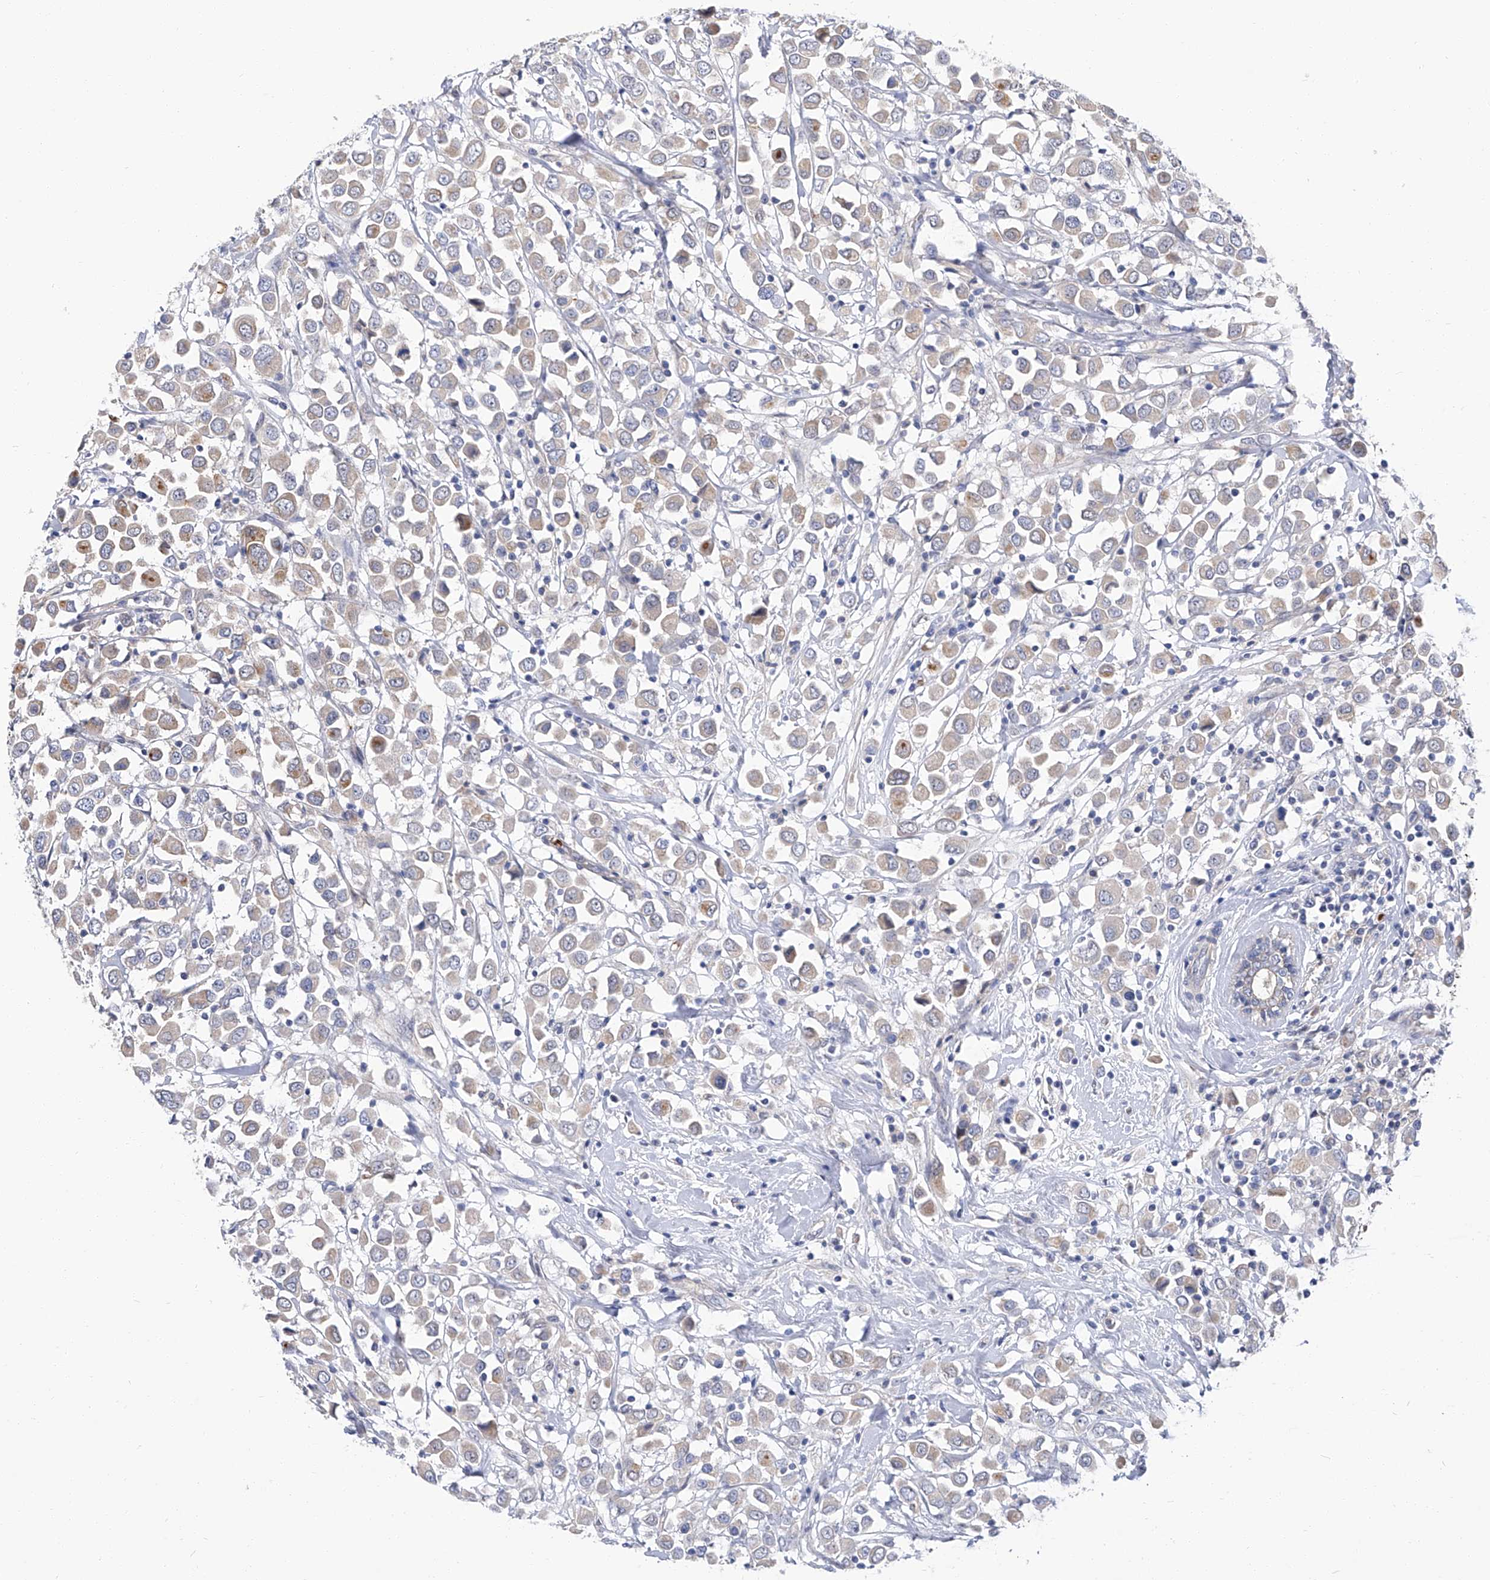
{"staining": {"intensity": "weak", "quantity": "<25%", "location": "cytoplasmic/membranous"}, "tissue": "breast cancer", "cell_type": "Tumor cells", "image_type": "cancer", "snomed": [{"axis": "morphology", "description": "Duct carcinoma"}, {"axis": "topography", "description": "Breast"}], "caption": "The photomicrograph shows no significant expression in tumor cells of breast cancer.", "gene": "PARD3", "patient": {"sex": "female", "age": 61}}